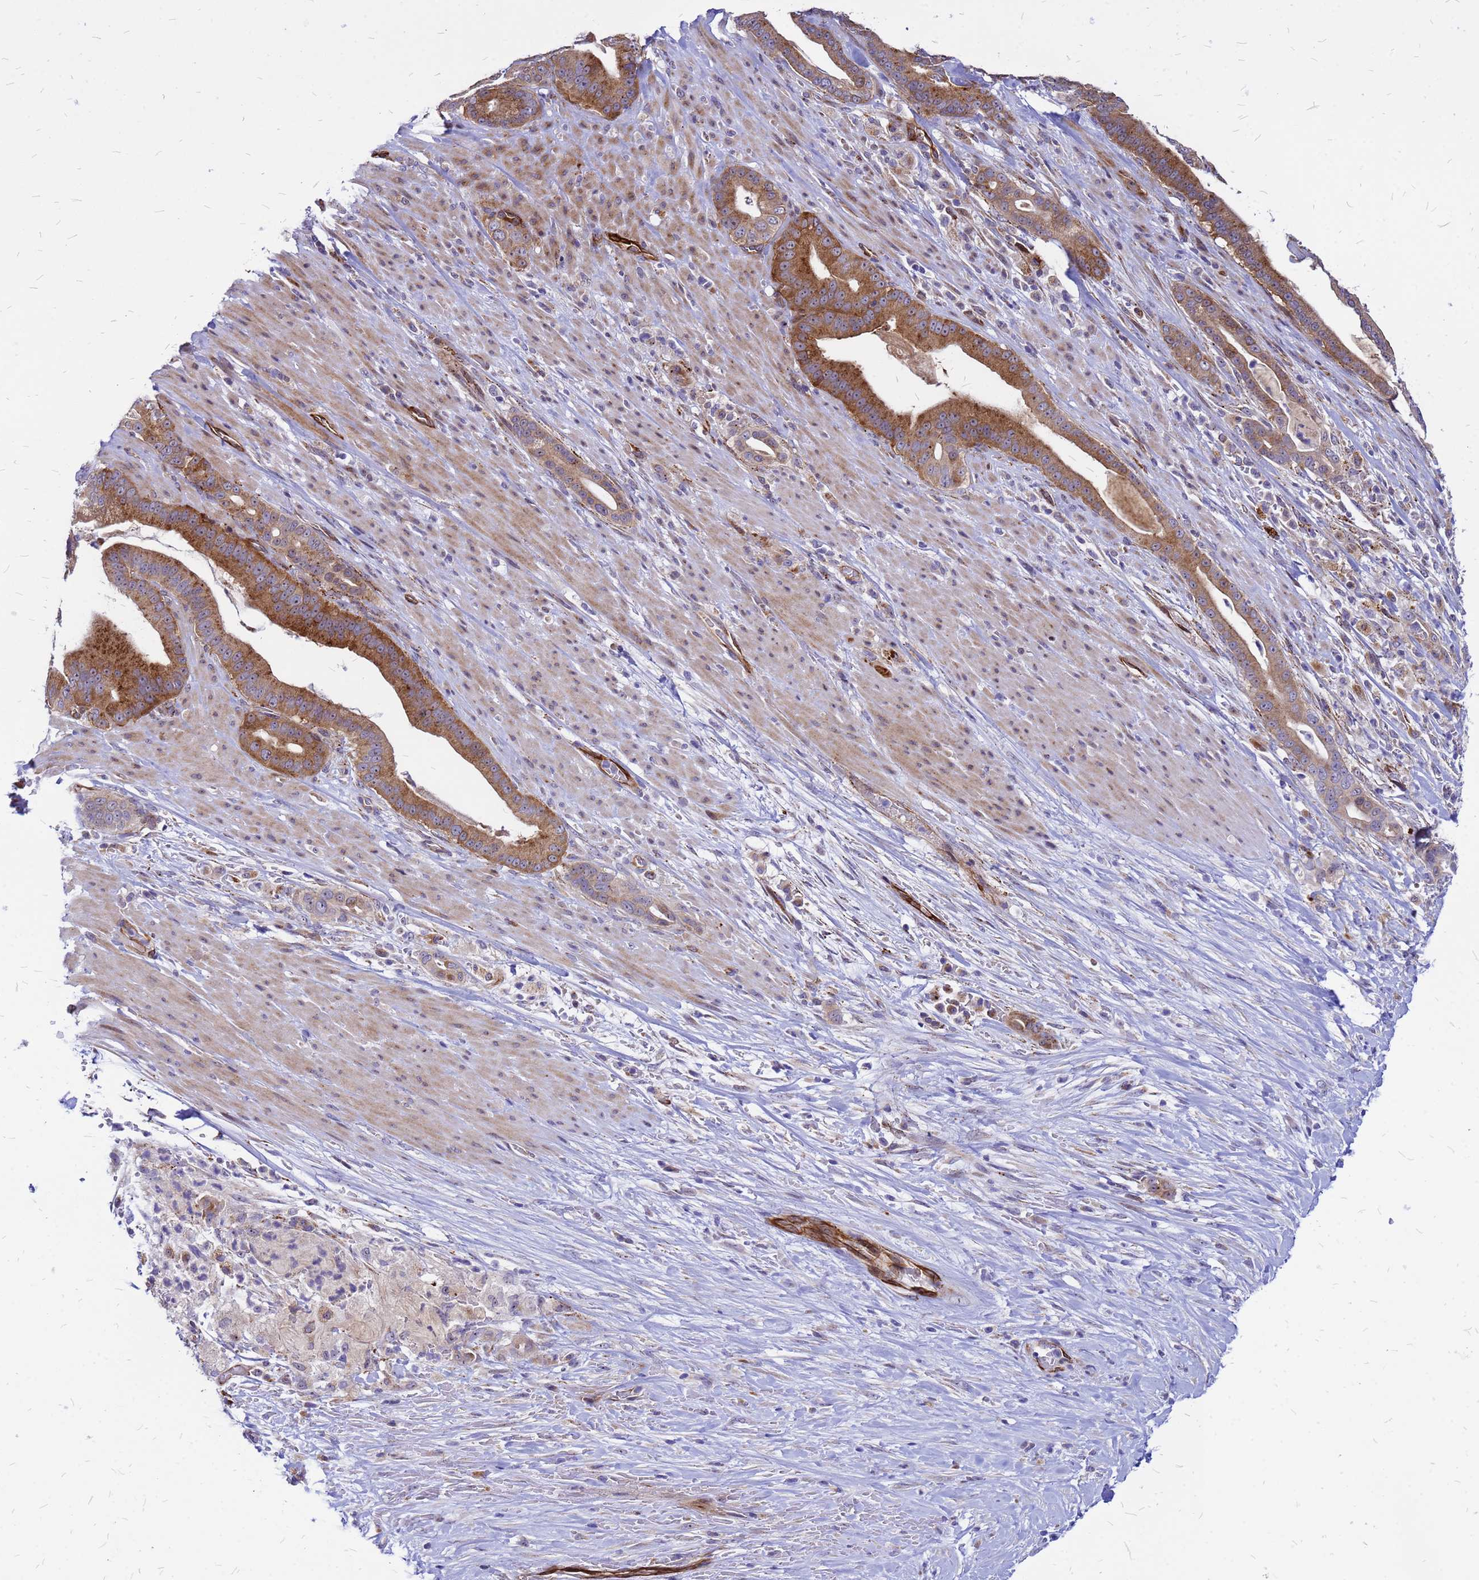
{"staining": {"intensity": "strong", "quantity": ">75%", "location": "cytoplasmic/membranous"}, "tissue": "pancreatic cancer", "cell_type": "Tumor cells", "image_type": "cancer", "snomed": [{"axis": "morphology", "description": "Adenocarcinoma, NOS"}, {"axis": "topography", "description": "Pancreas"}], "caption": "This micrograph reveals immunohistochemistry staining of adenocarcinoma (pancreatic), with high strong cytoplasmic/membranous expression in about >75% of tumor cells.", "gene": "NOSTRIN", "patient": {"sex": "male", "age": 63}}